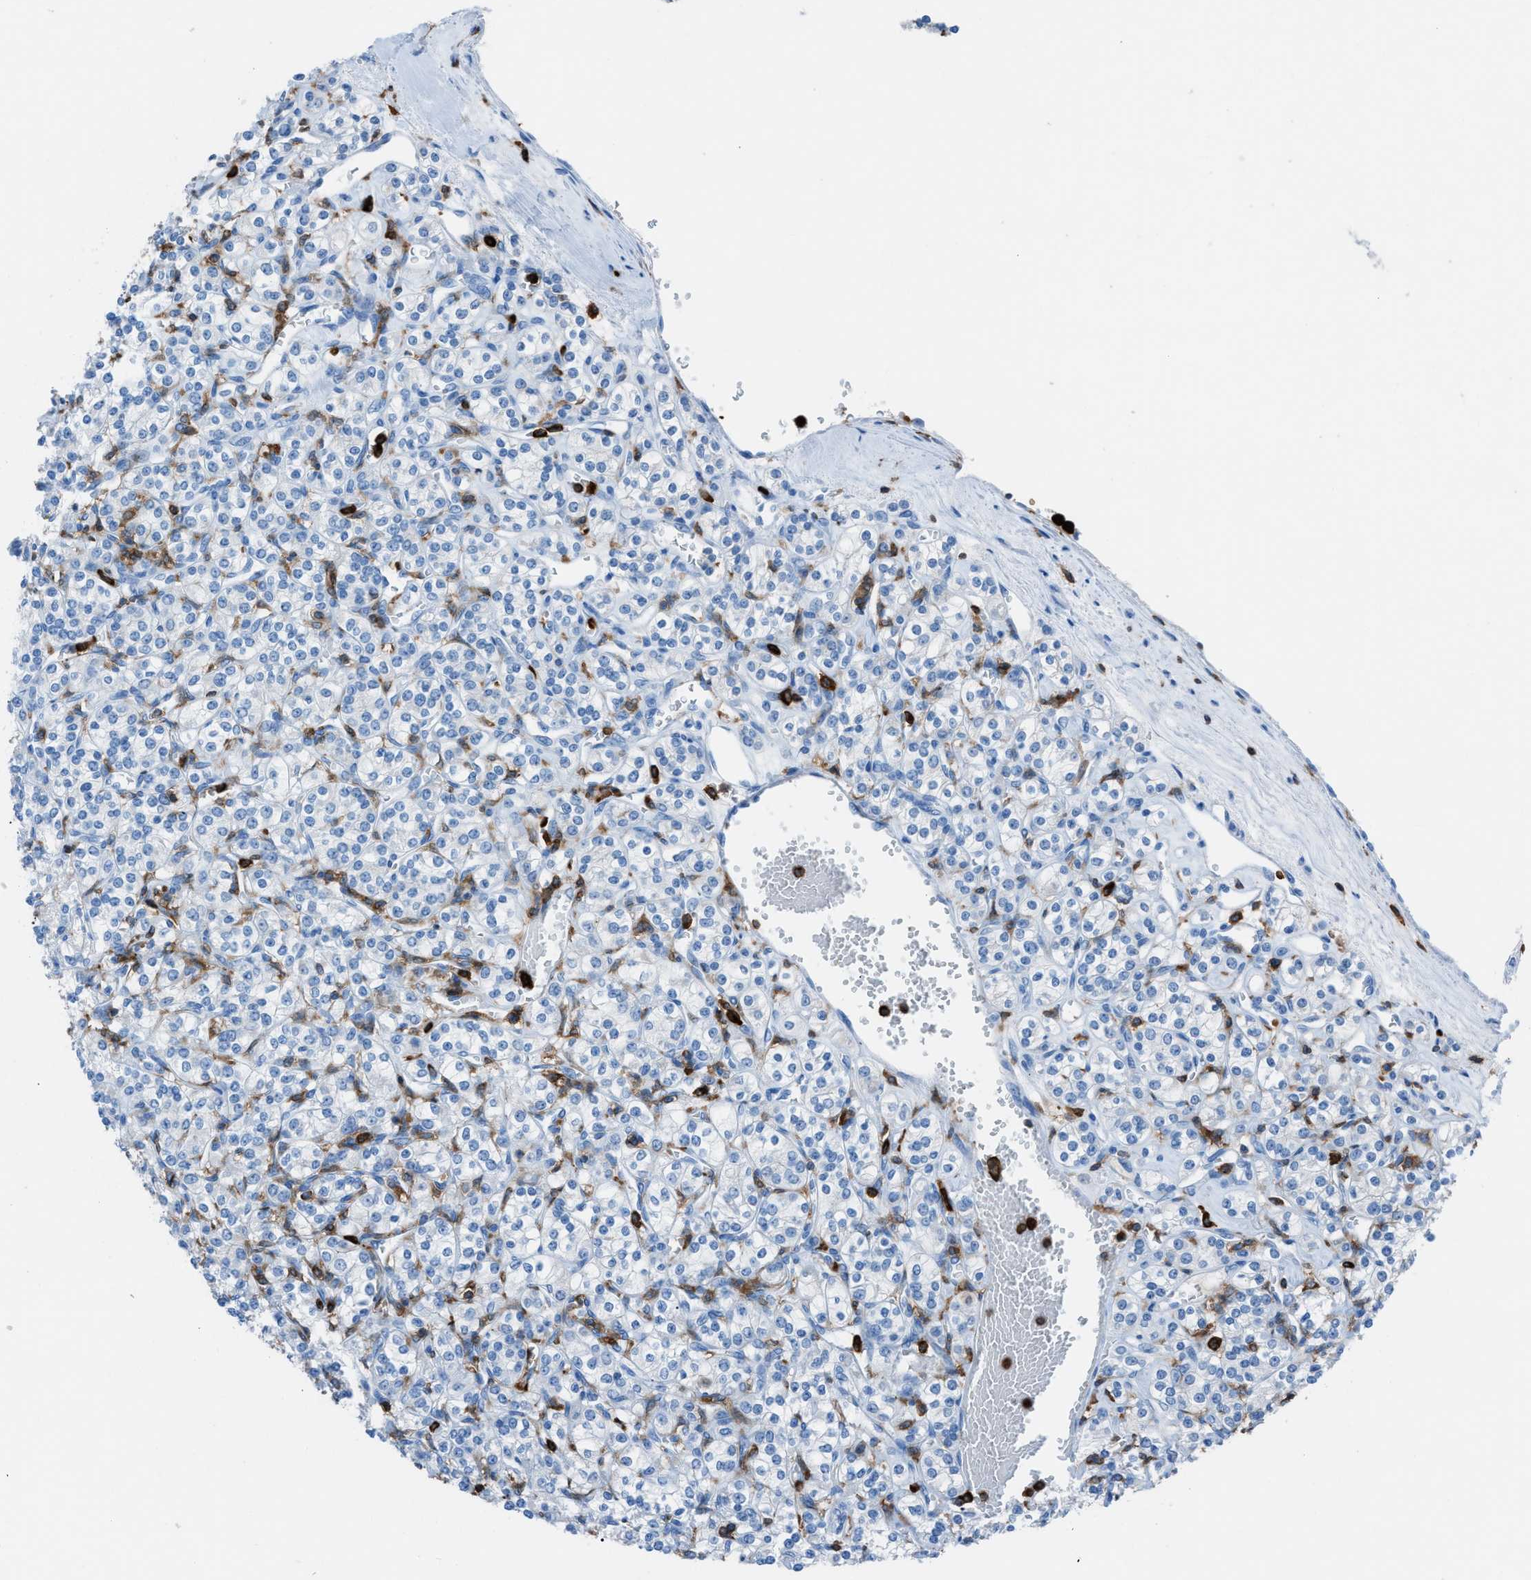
{"staining": {"intensity": "negative", "quantity": "none", "location": "none"}, "tissue": "renal cancer", "cell_type": "Tumor cells", "image_type": "cancer", "snomed": [{"axis": "morphology", "description": "Adenocarcinoma, NOS"}, {"axis": "topography", "description": "Kidney"}], "caption": "Human adenocarcinoma (renal) stained for a protein using IHC shows no expression in tumor cells.", "gene": "ITGB2", "patient": {"sex": "male", "age": 77}}